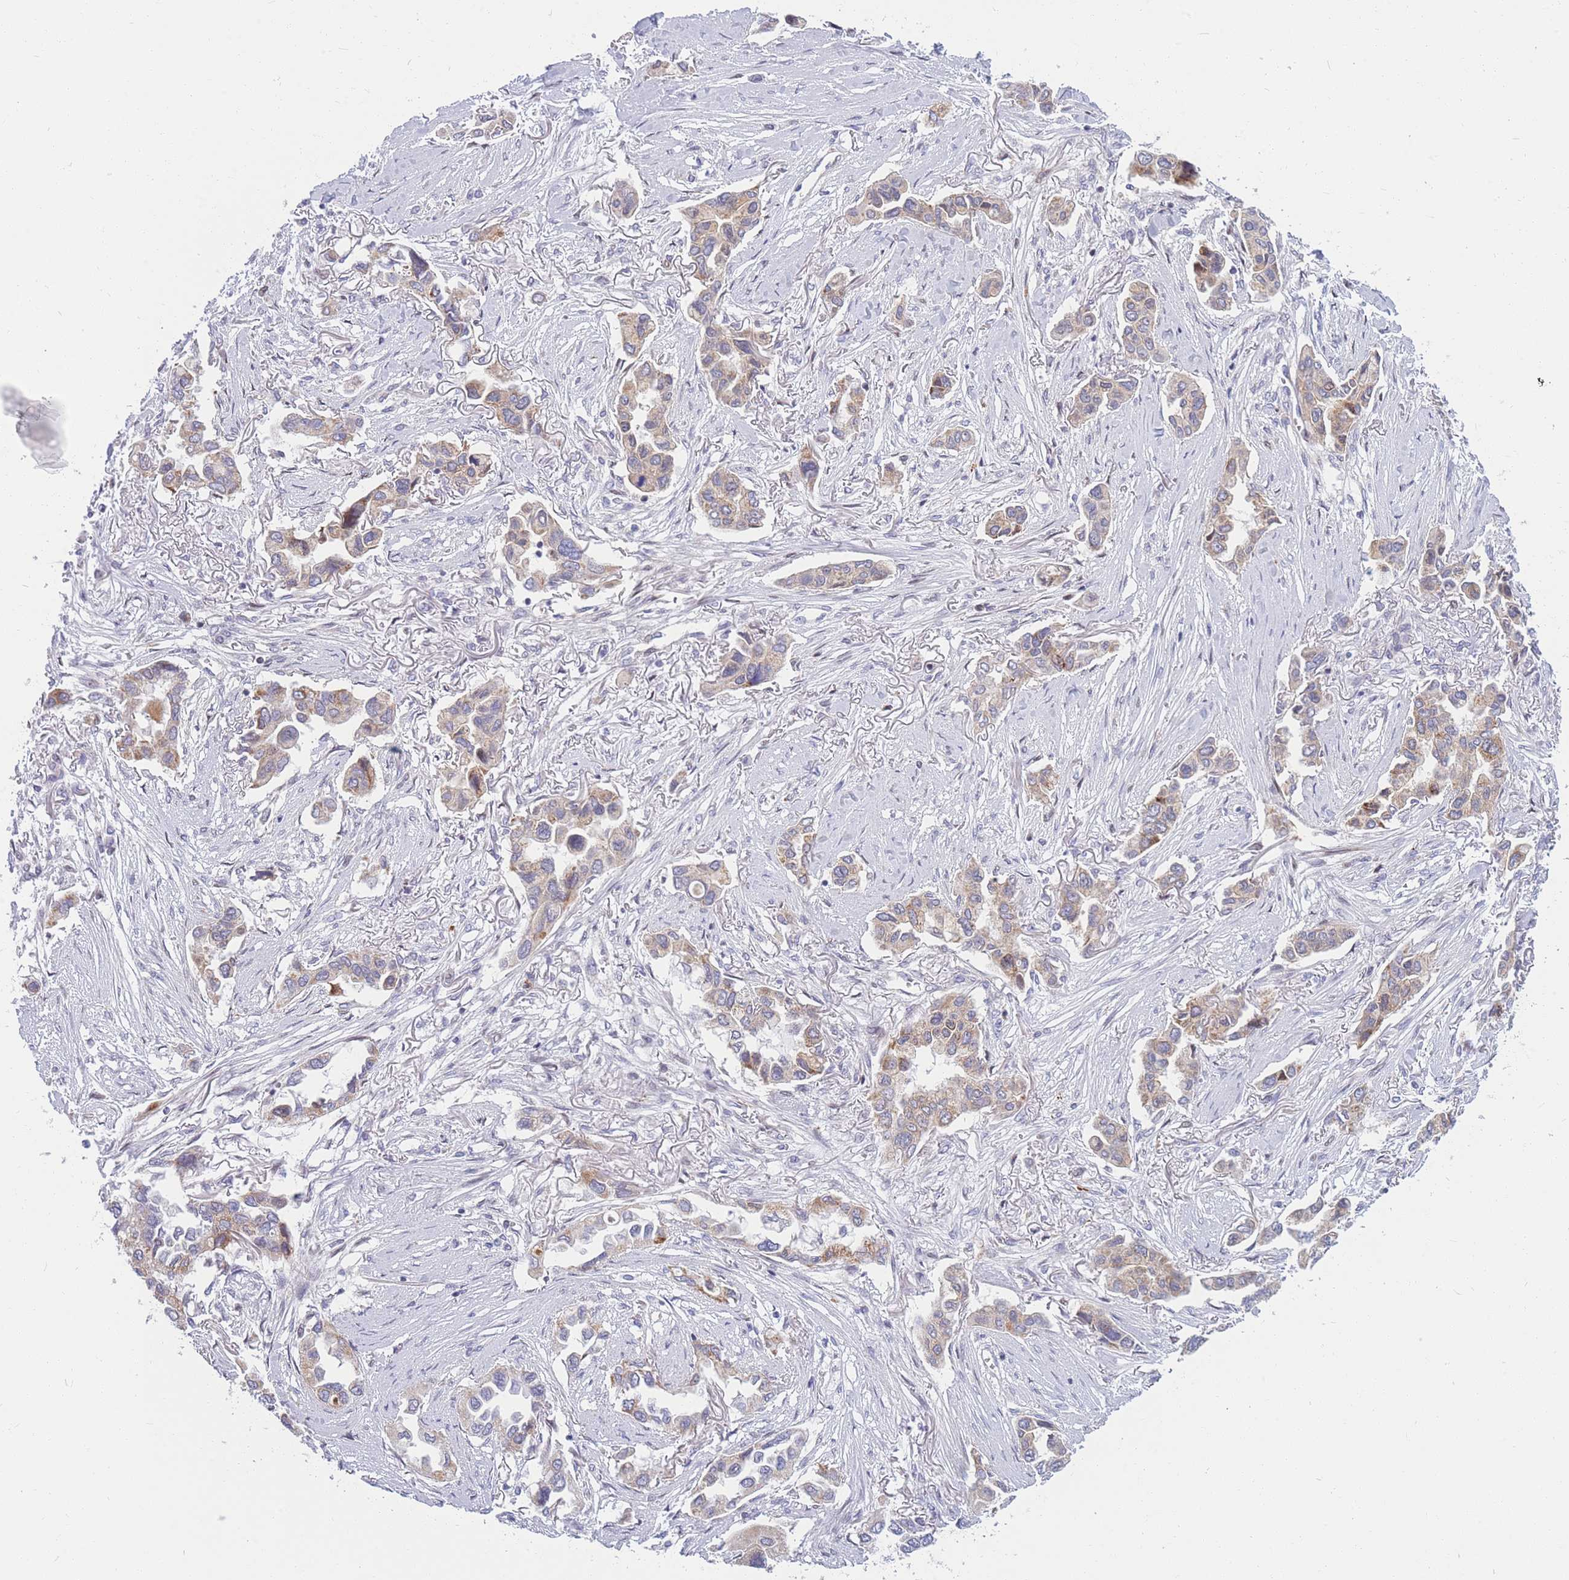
{"staining": {"intensity": "weak", "quantity": "<25%", "location": "cytoplasmic/membranous"}, "tissue": "lung cancer", "cell_type": "Tumor cells", "image_type": "cancer", "snomed": [{"axis": "morphology", "description": "Adenocarcinoma, NOS"}, {"axis": "topography", "description": "Lung"}], "caption": "Immunohistochemical staining of human lung adenocarcinoma displays no significant positivity in tumor cells. The staining is performed using DAB brown chromogen with nuclei counter-stained in using hematoxylin.", "gene": "MOB4", "patient": {"sex": "female", "age": 76}}